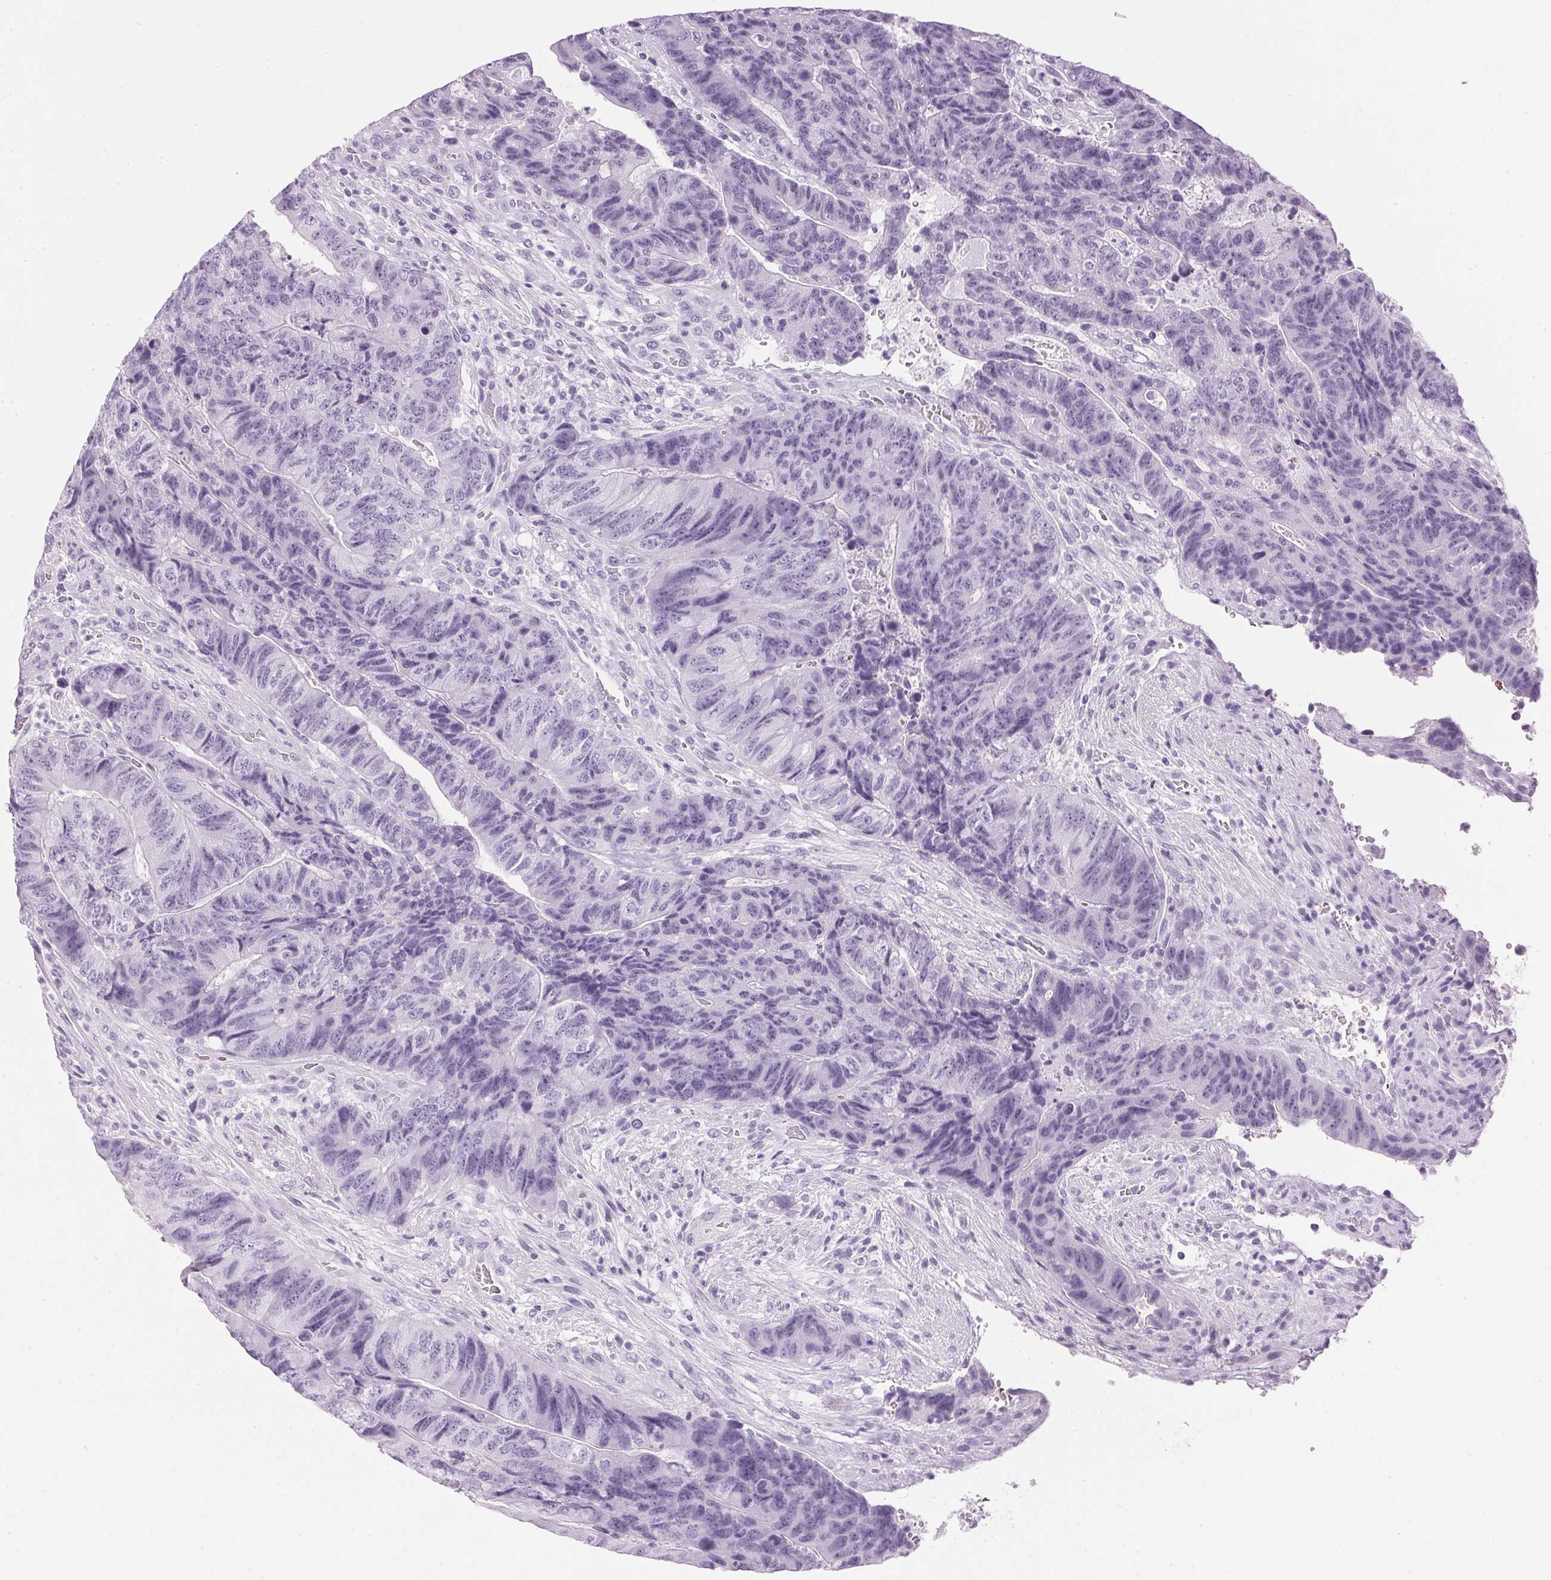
{"staining": {"intensity": "negative", "quantity": "none", "location": "none"}, "tissue": "colorectal cancer", "cell_type": "Tumor cells", "image_type": "cancer", "snomed": [{"axis": "morphology", "description": "Normal tissue, NOS"}, {"axis": "morphology", "description": "Adenocarcinoma, NOS"}, {"axis": "topography", "description": "Colon"}], "caption": "This is an immunohistochemistry image of adenocarcinoma (colorectal). There is no positivity in tumor cells.", "gene": "SP7", "patient": {"sex": "female", "age": 48}}